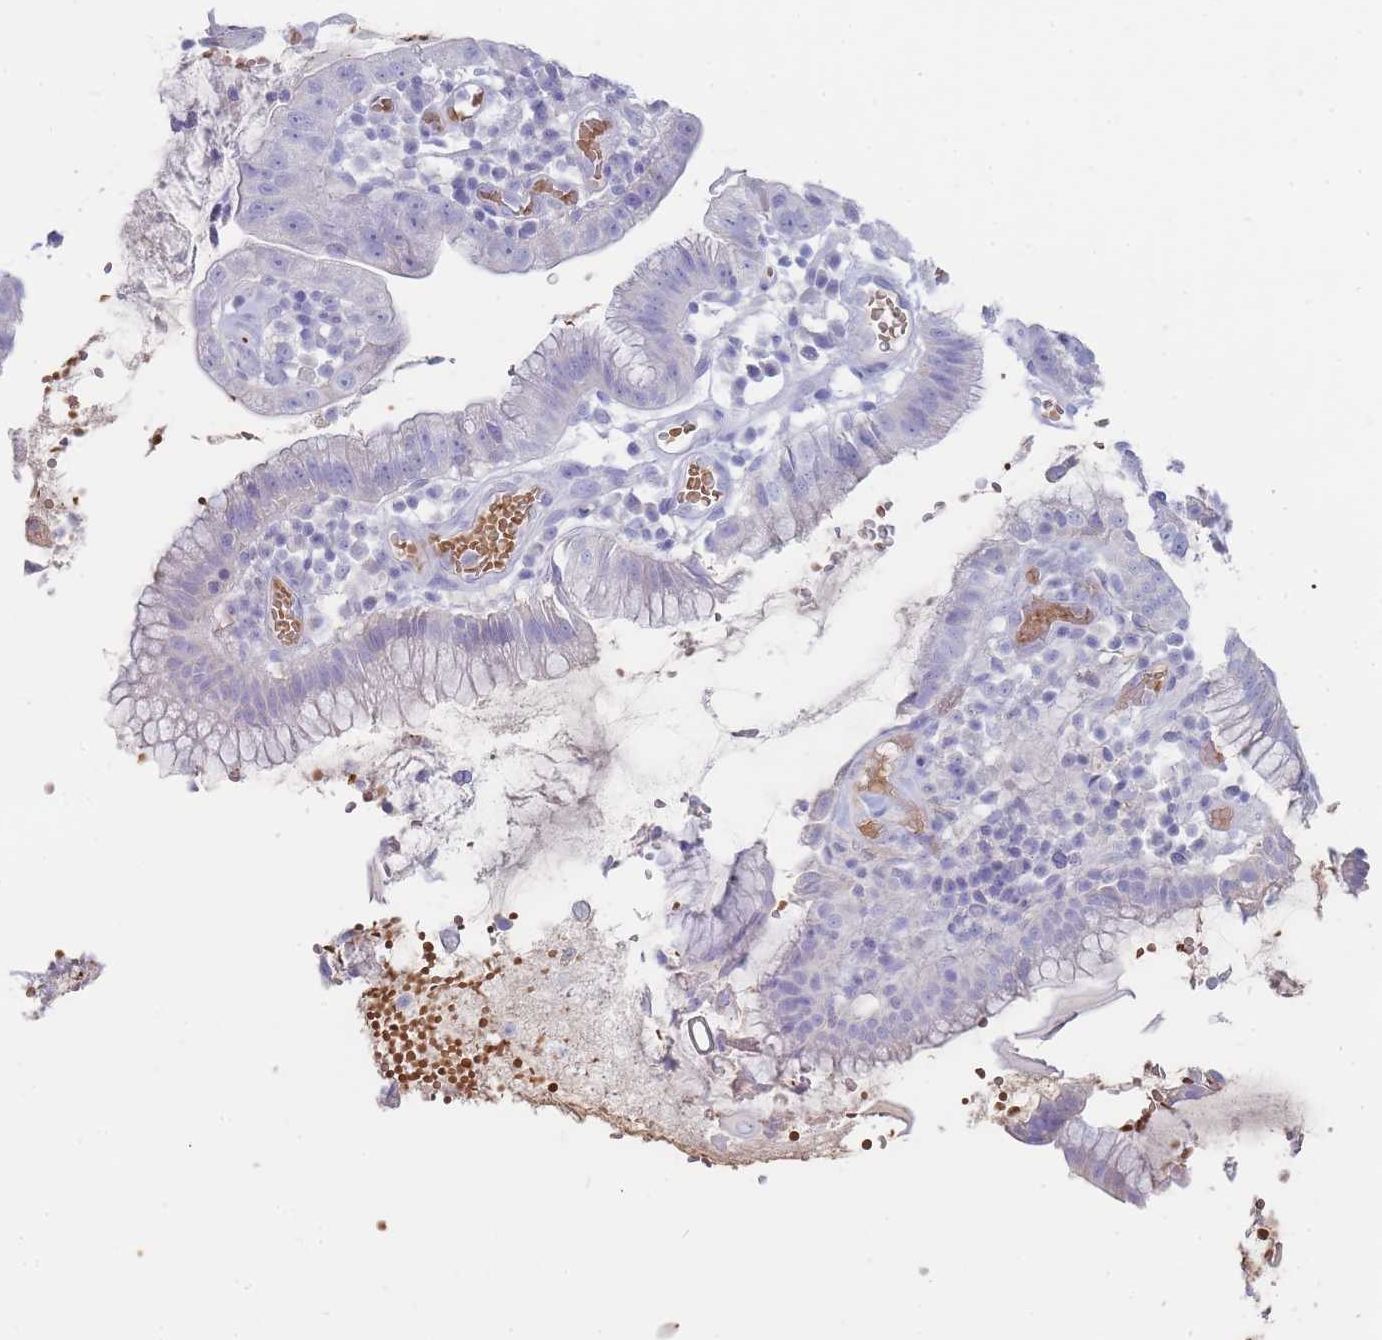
{"staining": {"intensity": "negative", "quantity": "none", "location": "none"}, "tissue": "stomach cancer", "cell_type": "Tumor cells", "image_type": "cancer", "snomed": [{"axis": "morphology", "description": "Adenocarcinoma, NOS"}, {"axis": "topography", "description": "Stomach"}], "caption": "Immunohistochemical staining of stomach adenocarcinoma exhibits no significant positivity in tumor cells.", "gene": "HBG2", "patient": {"sex": "male", "age": 55}}